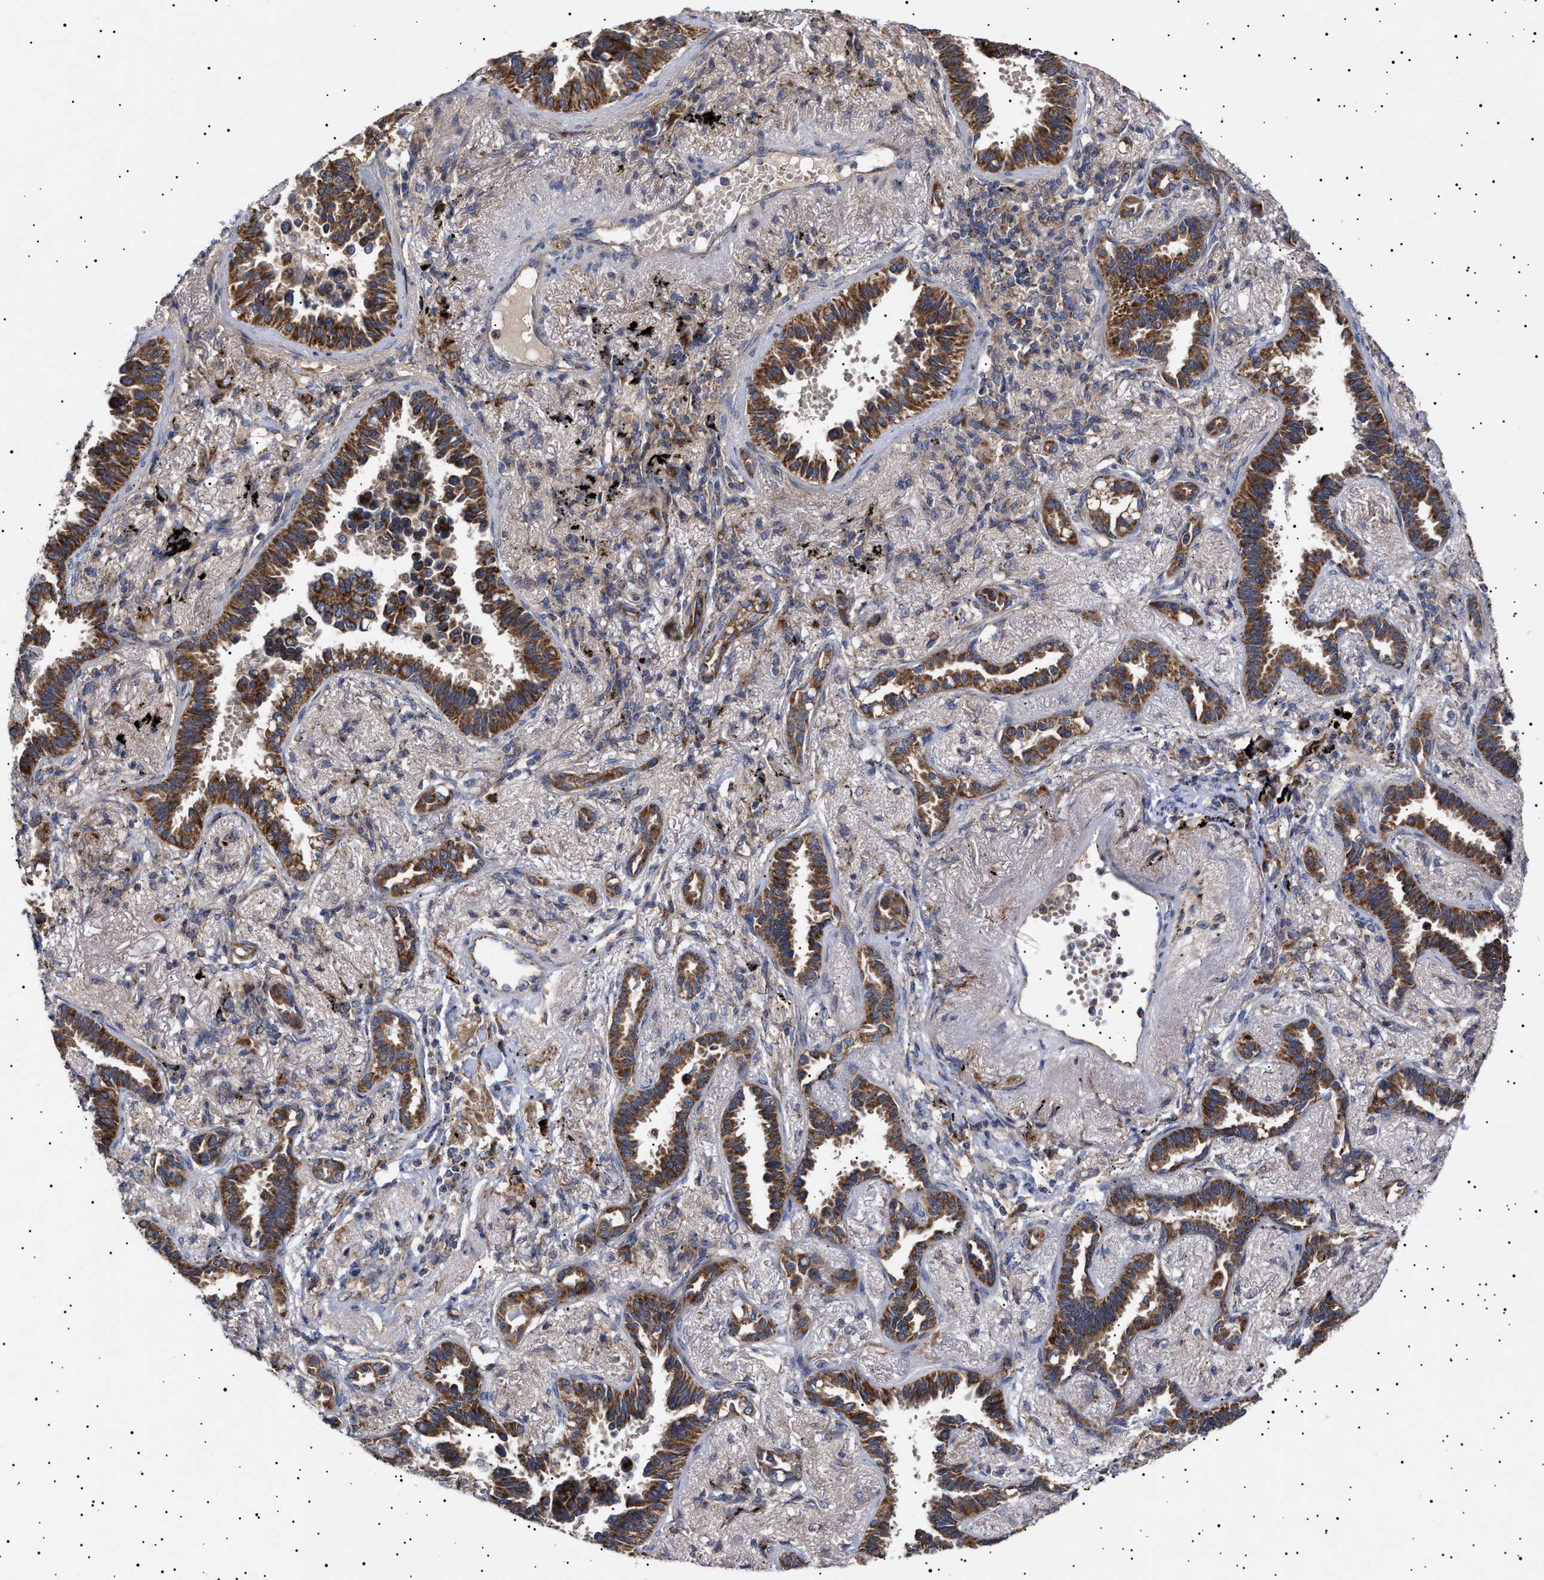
{"staining": {"intensity": "strong", "quantity": ">75%", "location": "cytoplasmic/membranous"}, "tissue": "lung cancer", "cell_type": "Tumor cells", "image_type": "cancer", "snomed": [{"axis": "morphology", "description": "Adenocarcinoma, NOS"}, {"axis": "topography", "description": "Lung"}], "caption": "This histopathology image reveals IHC staining of human lung cancer, with high strong cytoplasmic/membranous expression in about >75% of tumor cells.", "gene": "MRPL10", "patient": {"sex": "male", "age": 59}}